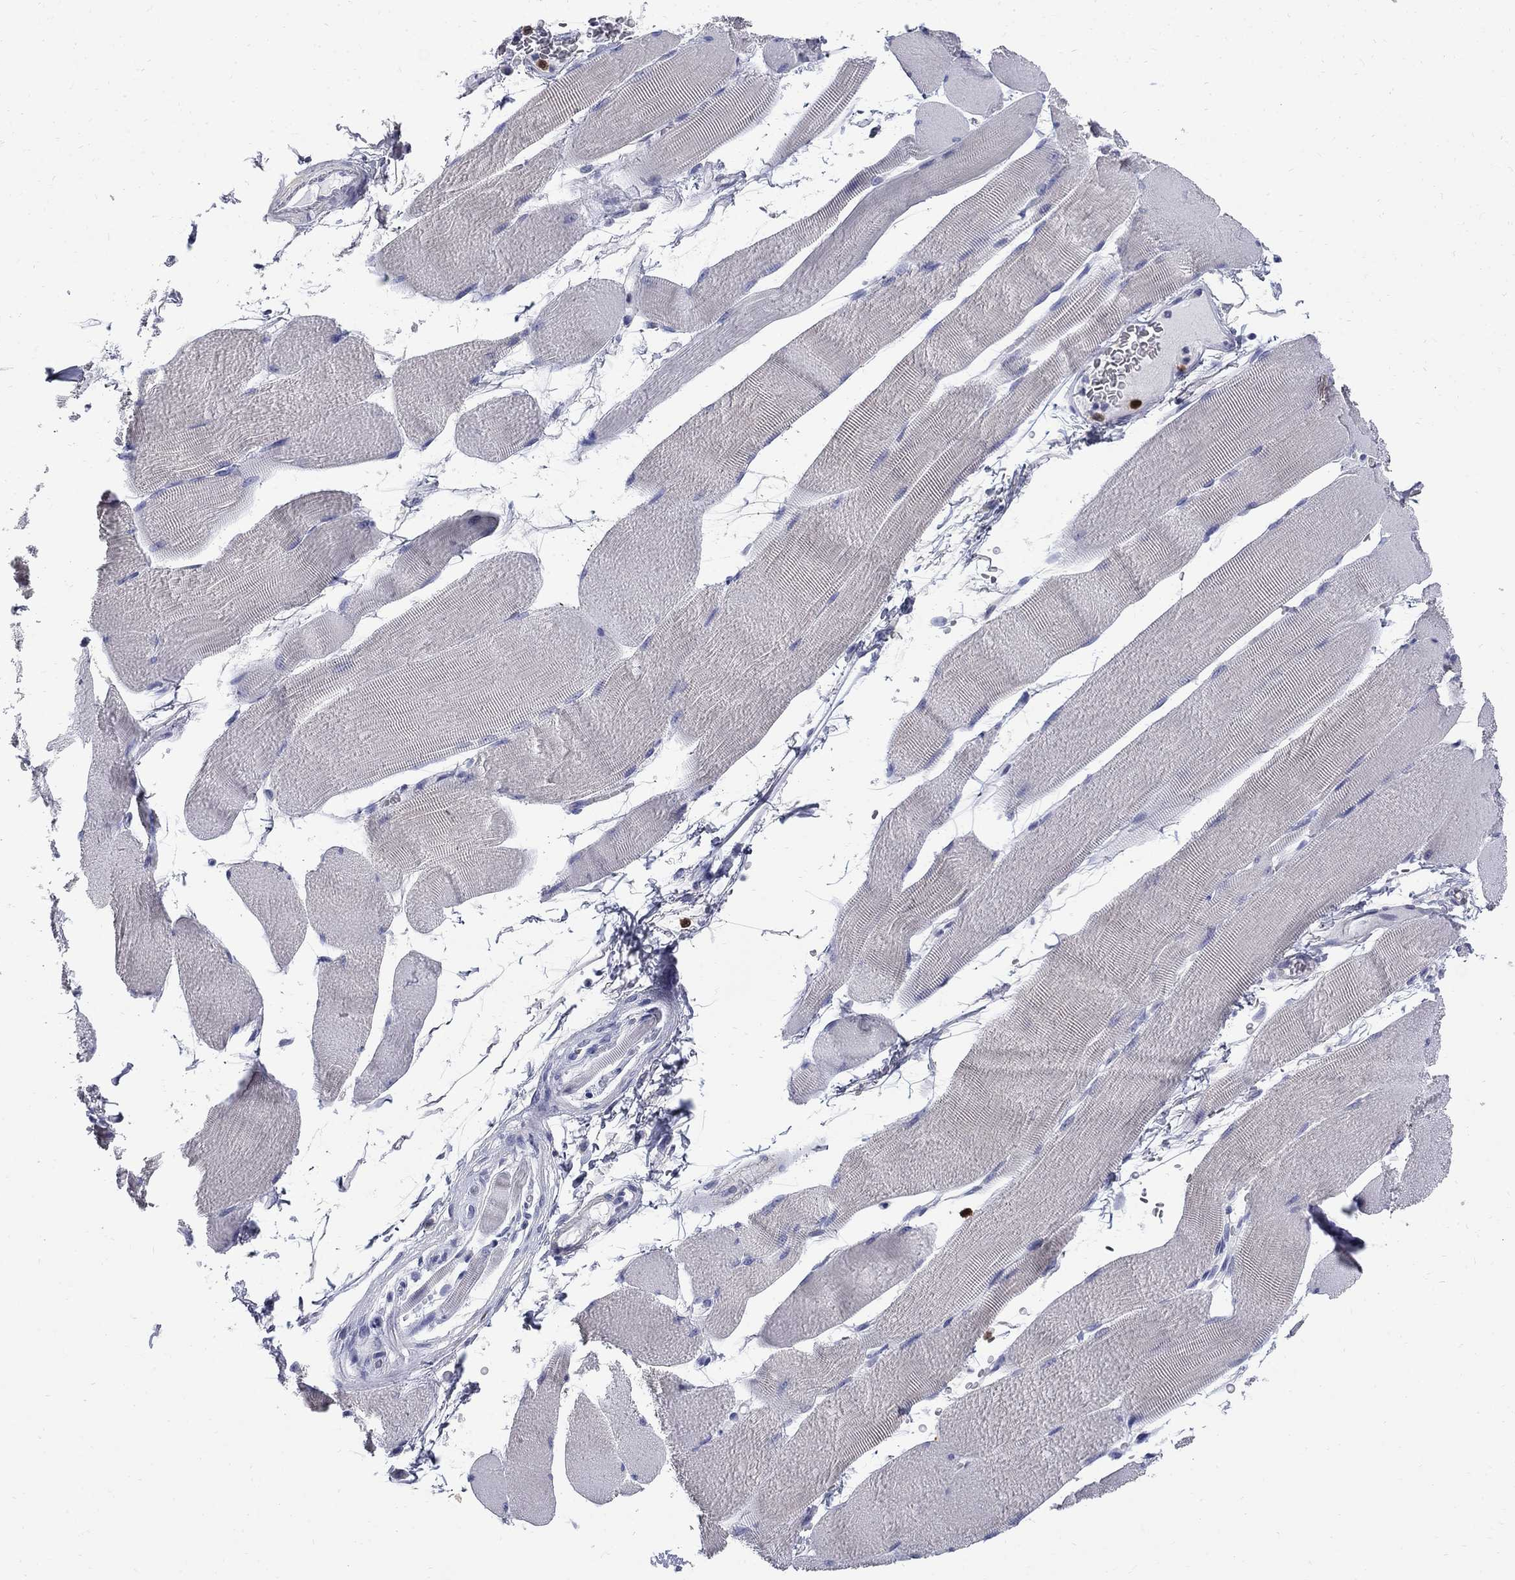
{"staining": {"intensity": "negative", "quantity": "none", "location": "none"}, "tissue": "skeletal muscle", "cell_type": "Myocytes", "image_type": "normal", "snomed": [{"axis": "morphology", "description": "Normal tissue, NOS"}, {"axis": "topography", "description": "Skeletal muscle"}], "caption": "Immunohistochemistry (IHC) image of normal skeletal muscle: skeletal muscle stained with DAB shows no significant protein positivity in myocytes.", "gene": "SERPINB2", "patient": {"sex": "male", "age": 56}}